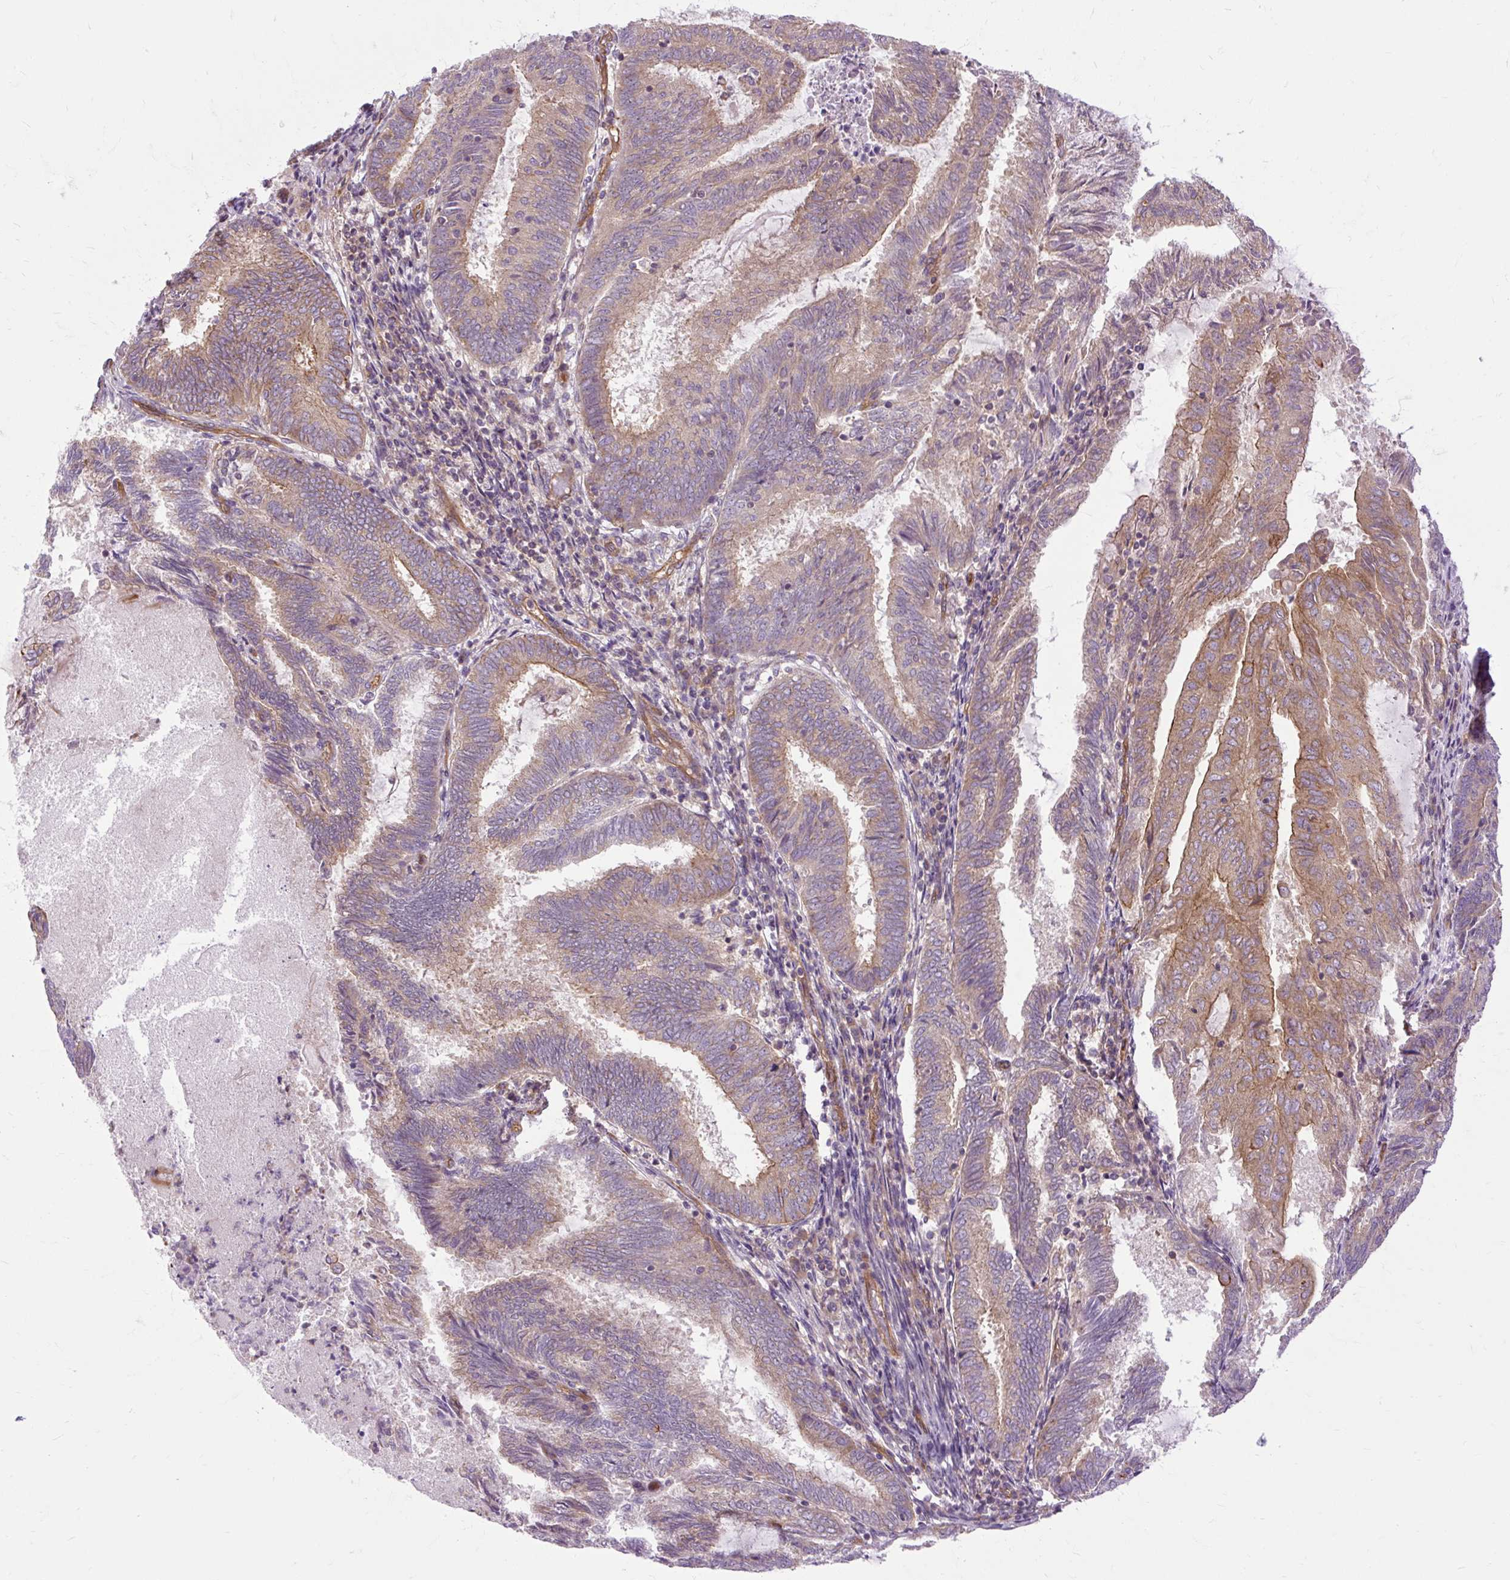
{"staining": {"intensity": "moderate", "quantity": "25%-75%", "location": "cytoplasmic/membranous"}, "tissue": "endometrial cancer", "cell_type": "Tumor cells", "image_type": "cancer", "snomed": [{"axis": "morphology", "description": "Adenocarcinoma, NOS"}, {"axis": "topography", "description": "Endometrium"}], "caption": "A high-resolution histopathology image shows immunohistochemistry (IHC) staining of endometrial cancer, which demonstrates moderate cytoplasmic/membranous expression in about 25%-75% of tumor cells.", "gene": "CCDC93", "patient": {"sex": "female", "age": 80}}